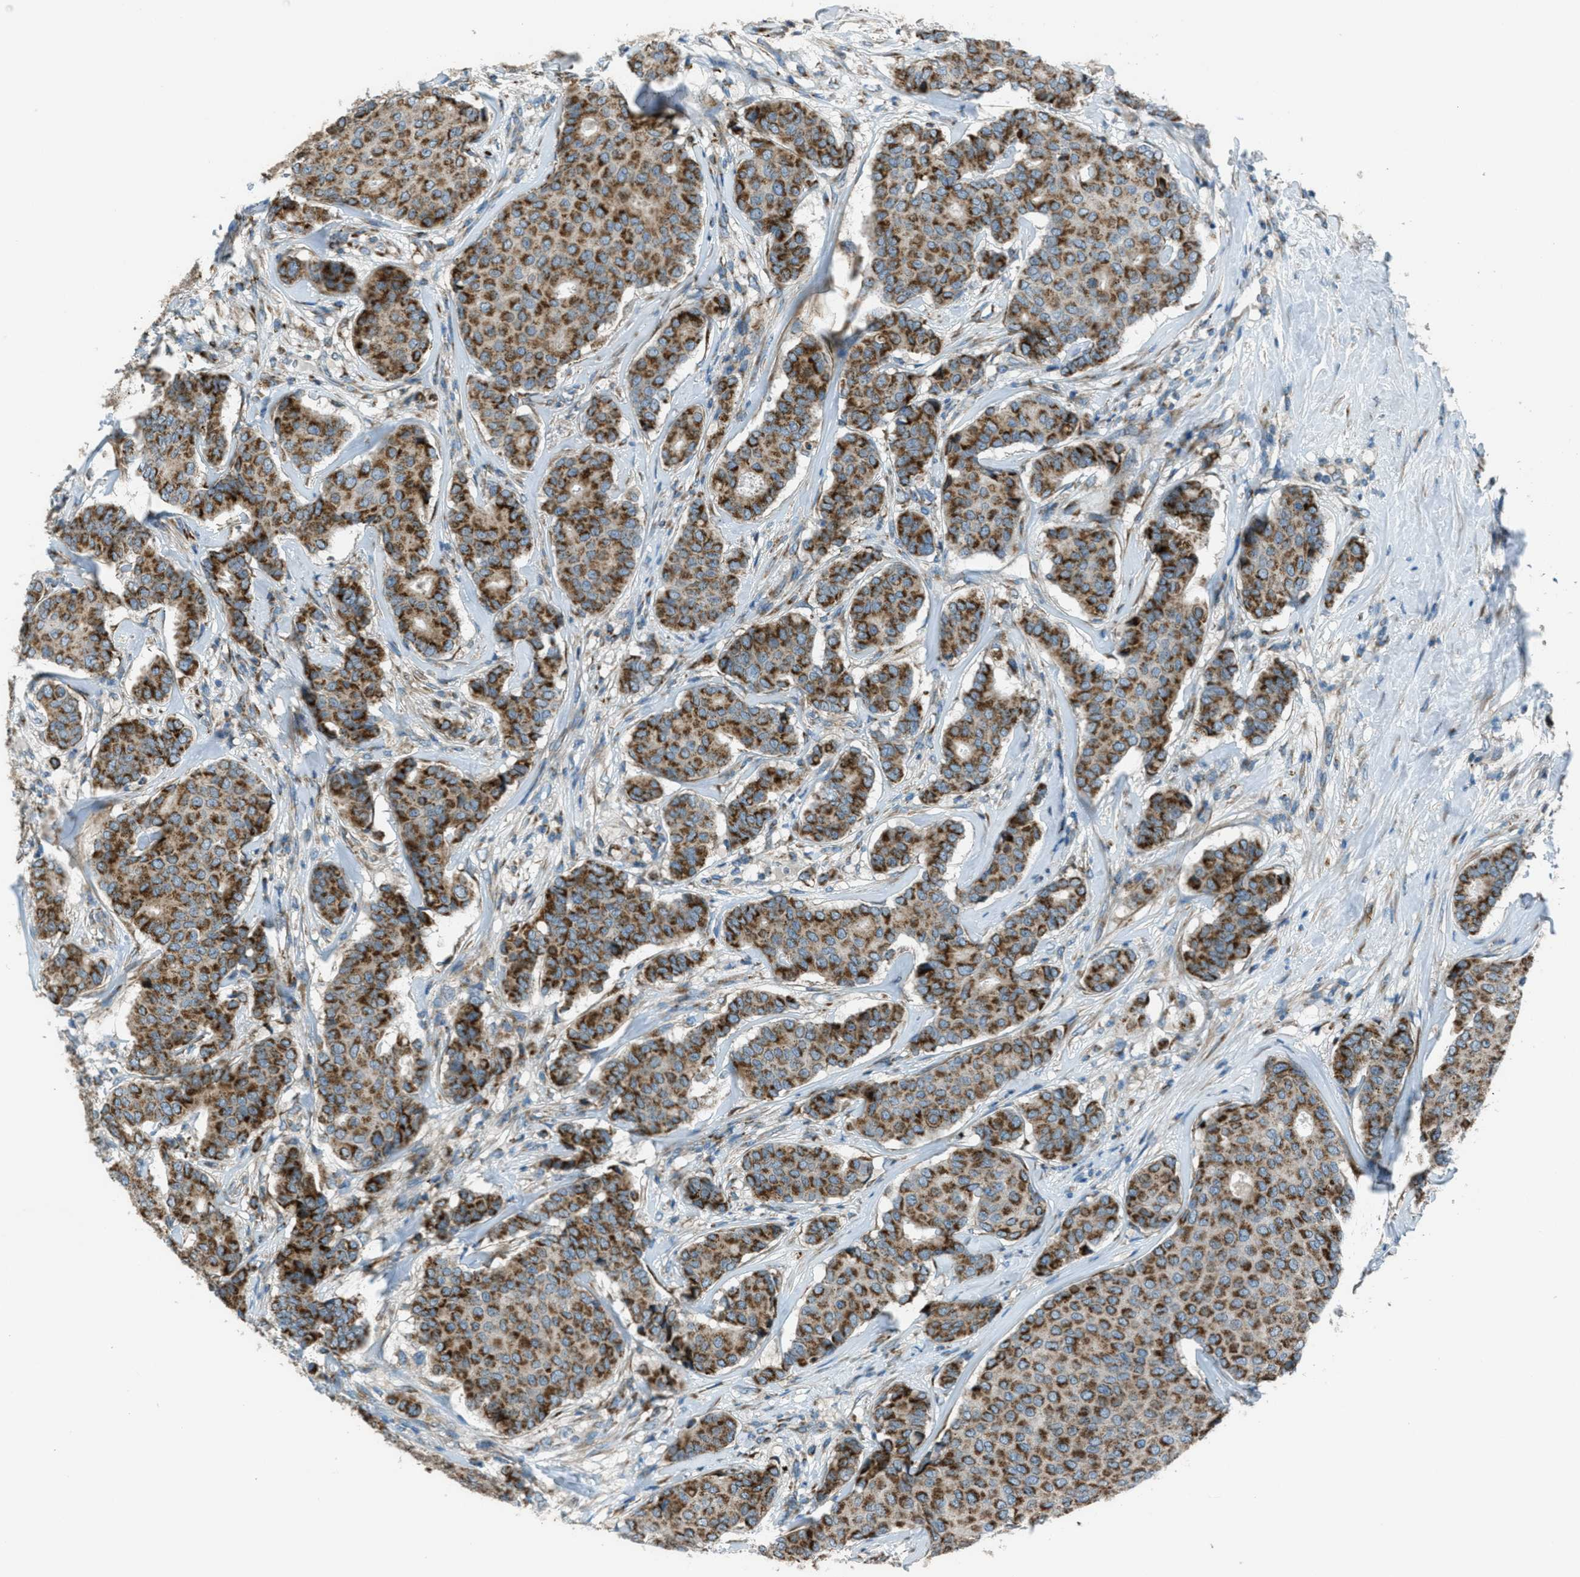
{"staining": {"intensity": "strong", "quantity": ">75%", "location": "cytoplasmic/membranous"}, "tissue": "breast cancer", "cell_type": "Tumor cells", "image_type": "cancer", "snomed": [{"axis": "morphology", "description": "Duct carcinoma"}, {"axis": "topography", "description": "Breast"}], "caption": "A brown stain highlights strong cytoplasmic/membranous expression of a protein in human breast infiltrating ductal carcinoma tumor cells.", "gene": "BCKDK", "patient": {"sex": "female", "age": 75}}